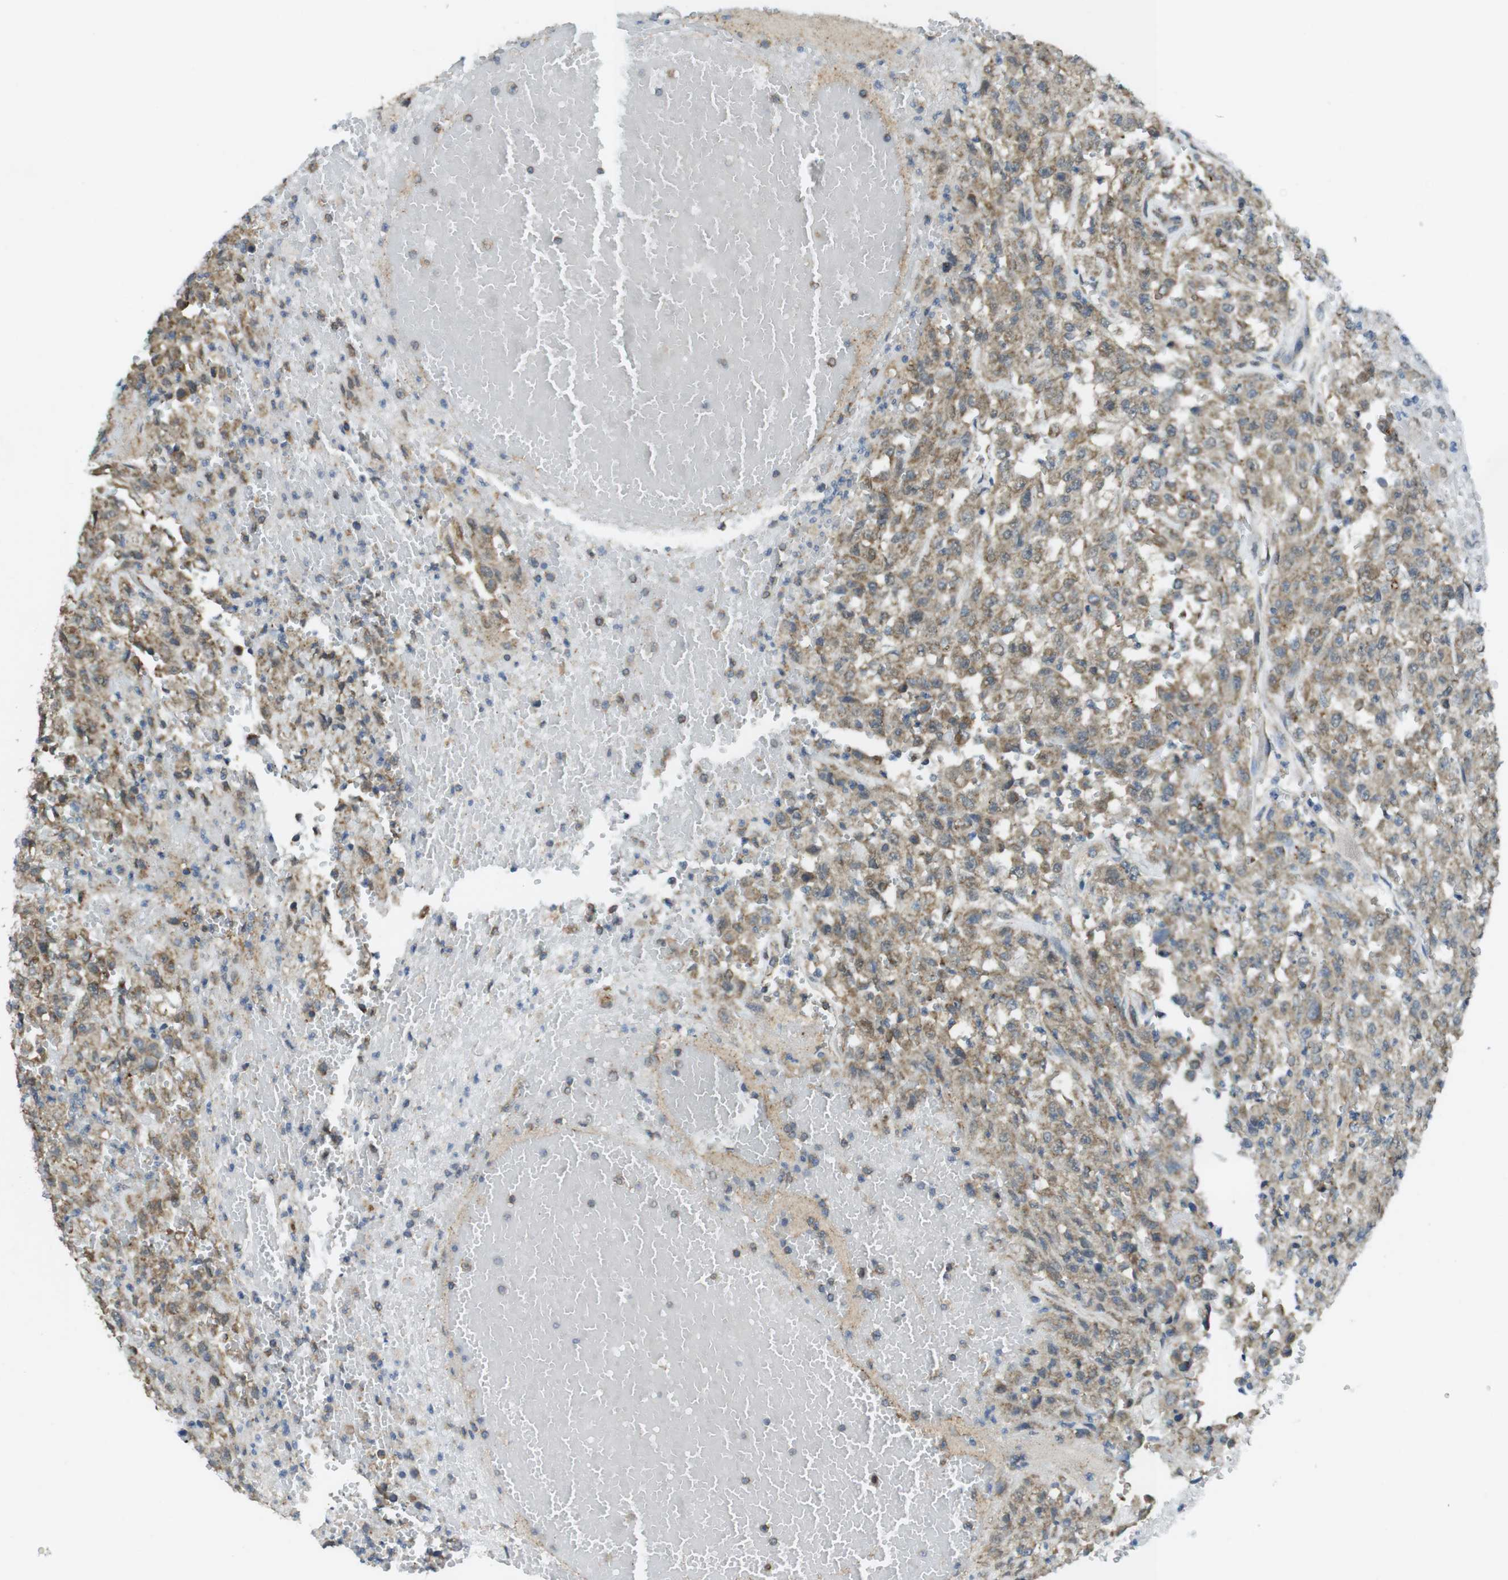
{"staining": {"intensity": "moderate", "quantity": ">75%", "location": "cytoplasmic/membranous"}, "tissue": "urothelial cancer", "cell_type": "Tumor cells", "image_type": "cancer", "snomed": [{"axis": "morphology", "description": "Urothelial carcinoma, High grade"}, {"axis": "topography", "description": "Urinary bladder"}], "caption": "This image demonstrates urothelial cancer stained with immunohistochemistry (IHC) to label a protein in brown. The cytoplasmic/membranous of tumor cells show moderate positivity for the protein. Nuclei are counter-stained blue.", "gene": "BRI3BP", "patient": {"sex": "male", "age": 46}}